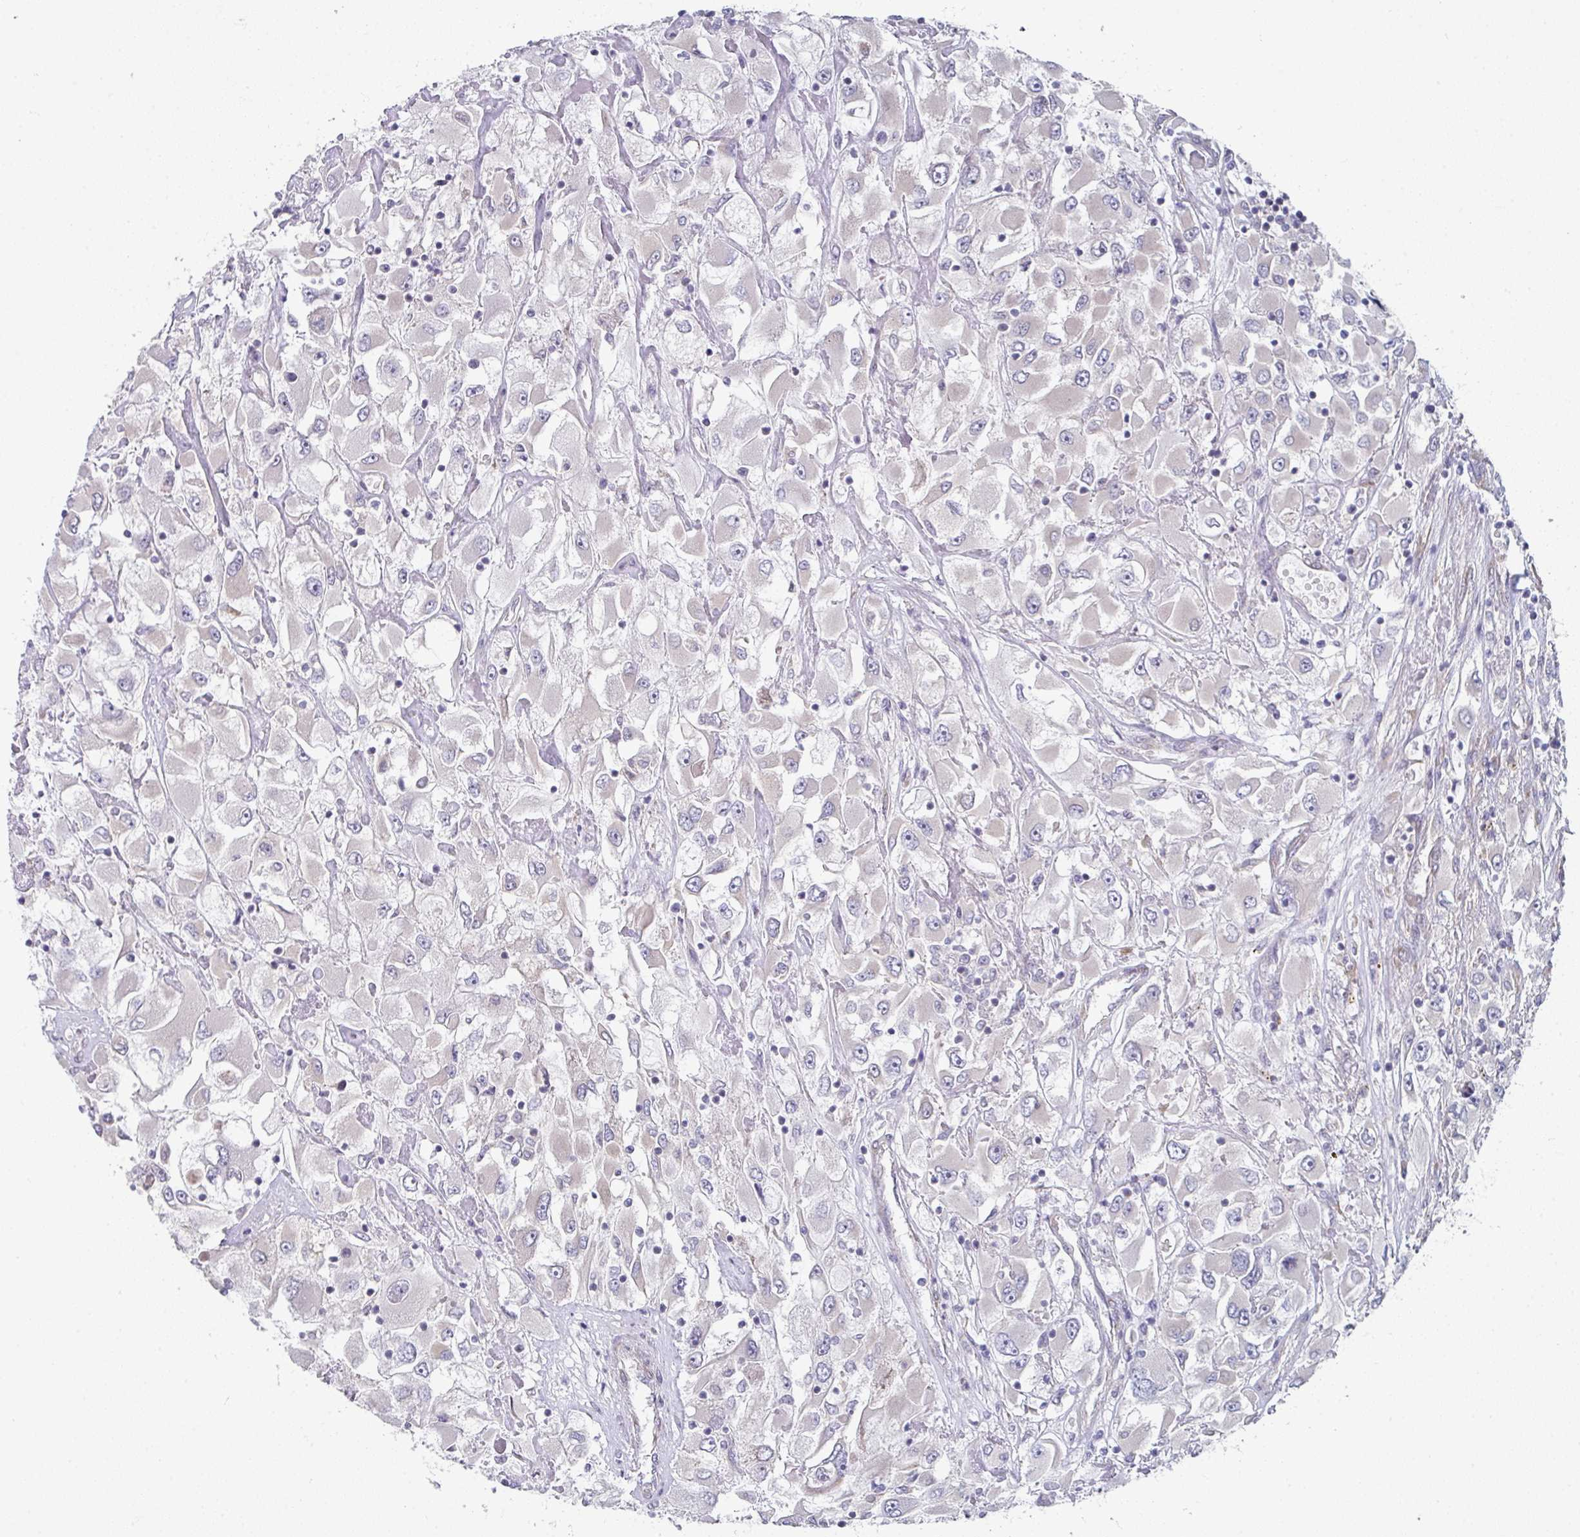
{"staining": {"intensity": "negative", "quantity": "none", "location": "none"}, "tissue": "renal cancer", "cell_type": "Tumor cells", "image_type": "cancer", "snomed": [{"axis": "morphology", "description": "Adenocarcinoma, NOS"}, {"axis": "topography", "description": "Kidney"}], "caption": "High power microscopy micrograph of an immunohistochemistry (IHC) micrograph of renal adenocarcinoma, revealing no significant staining in tumor cells.", "gene": "TMED5", "patient": {"sex": "female", "age": 52}}